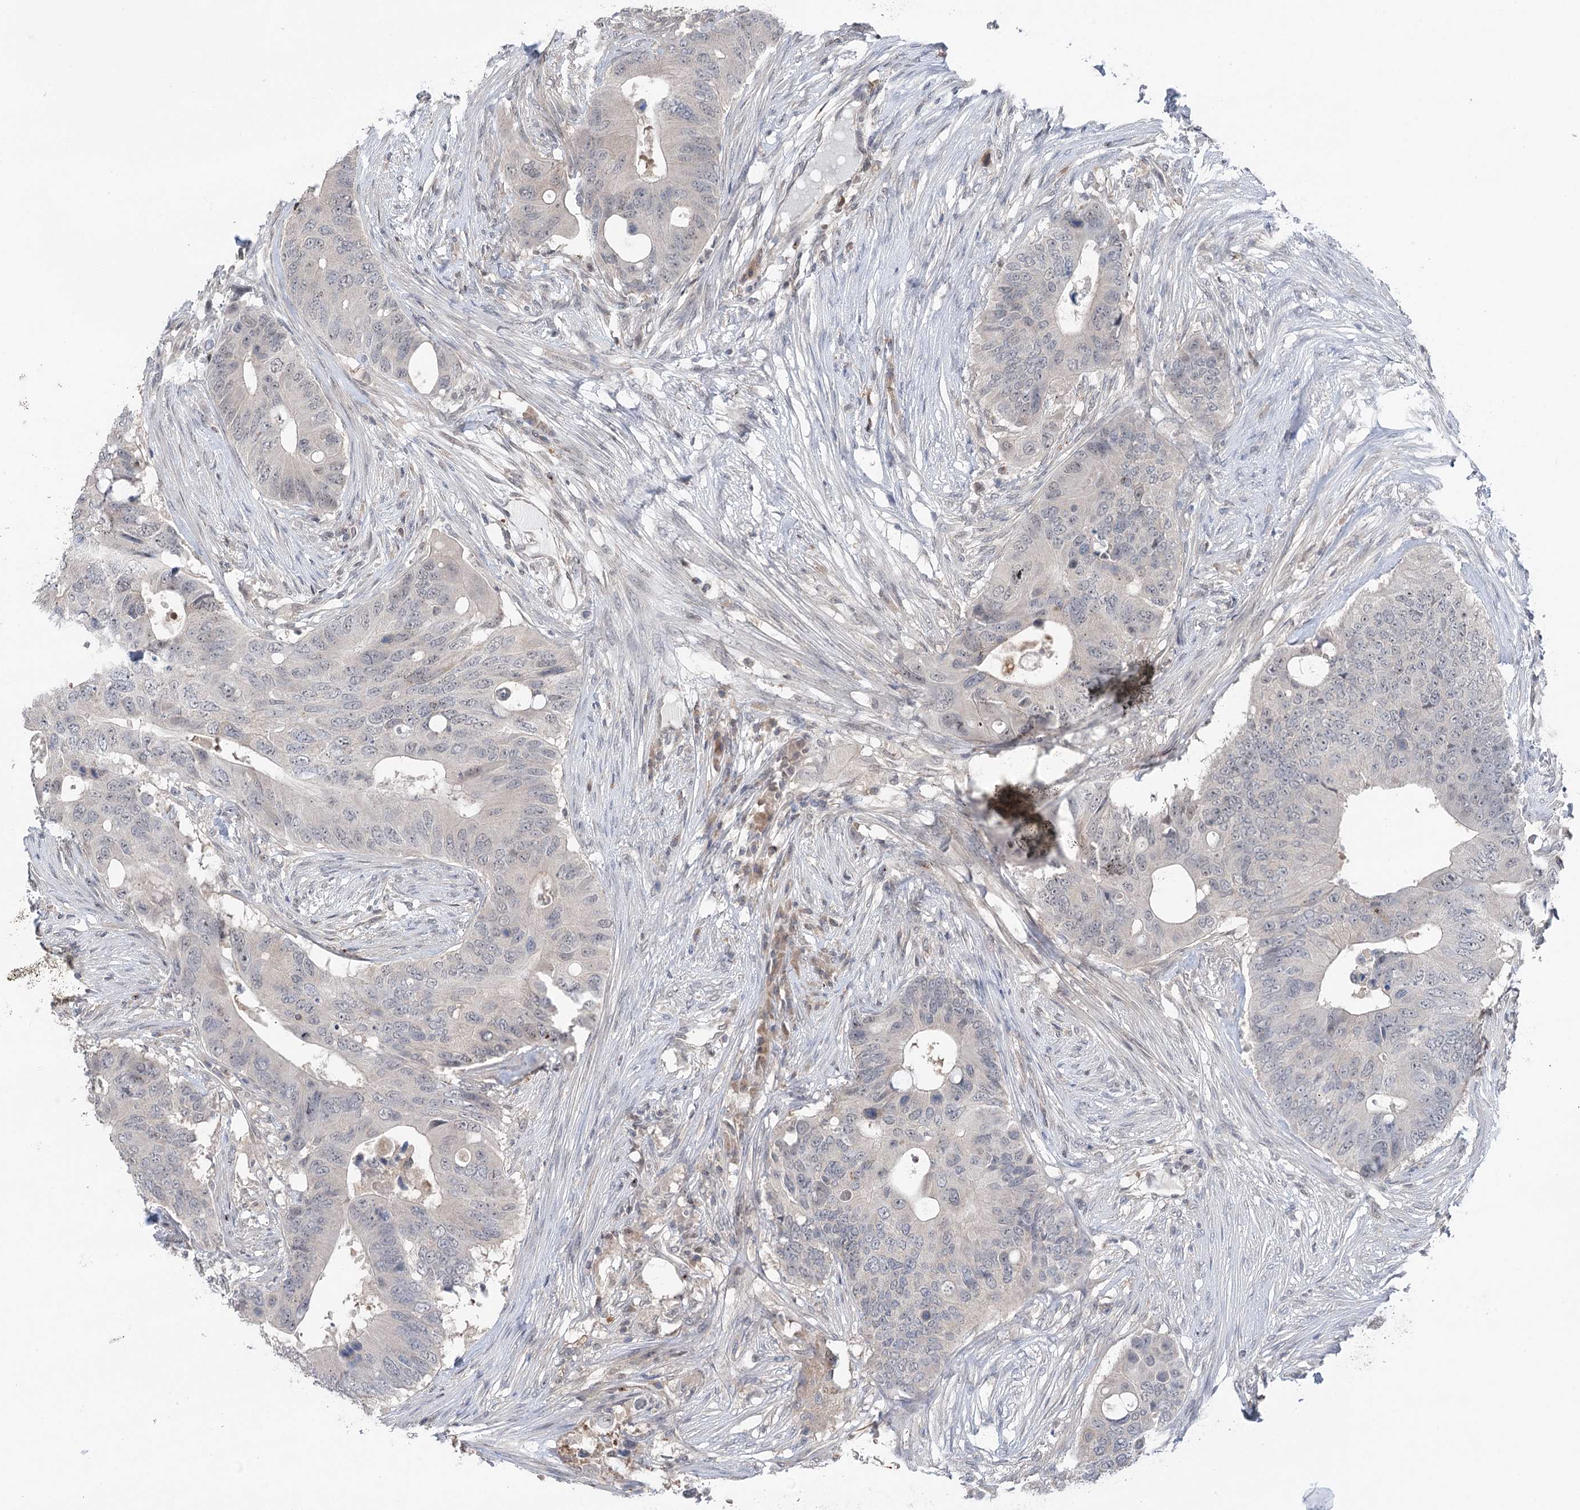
{"staining": {"intensity": "negative", "quantity": "none", "location": "none"}, "tissue": "colorectal cancer", "cell_type": "Tumor cells", "image_type": "cancer", "snomed": [{"axis": "morphology", "description": "Adenocarcinoma, NOS"}, {"axis": "topography", "description": "Colon"}], "caption": "Adenocarcinoma (colorectal) was stained to show a protein in brown. There is no significant staining in tumor cells.", "gene": "CCSER2", "patient": {"sex": "male", "age": 71}}